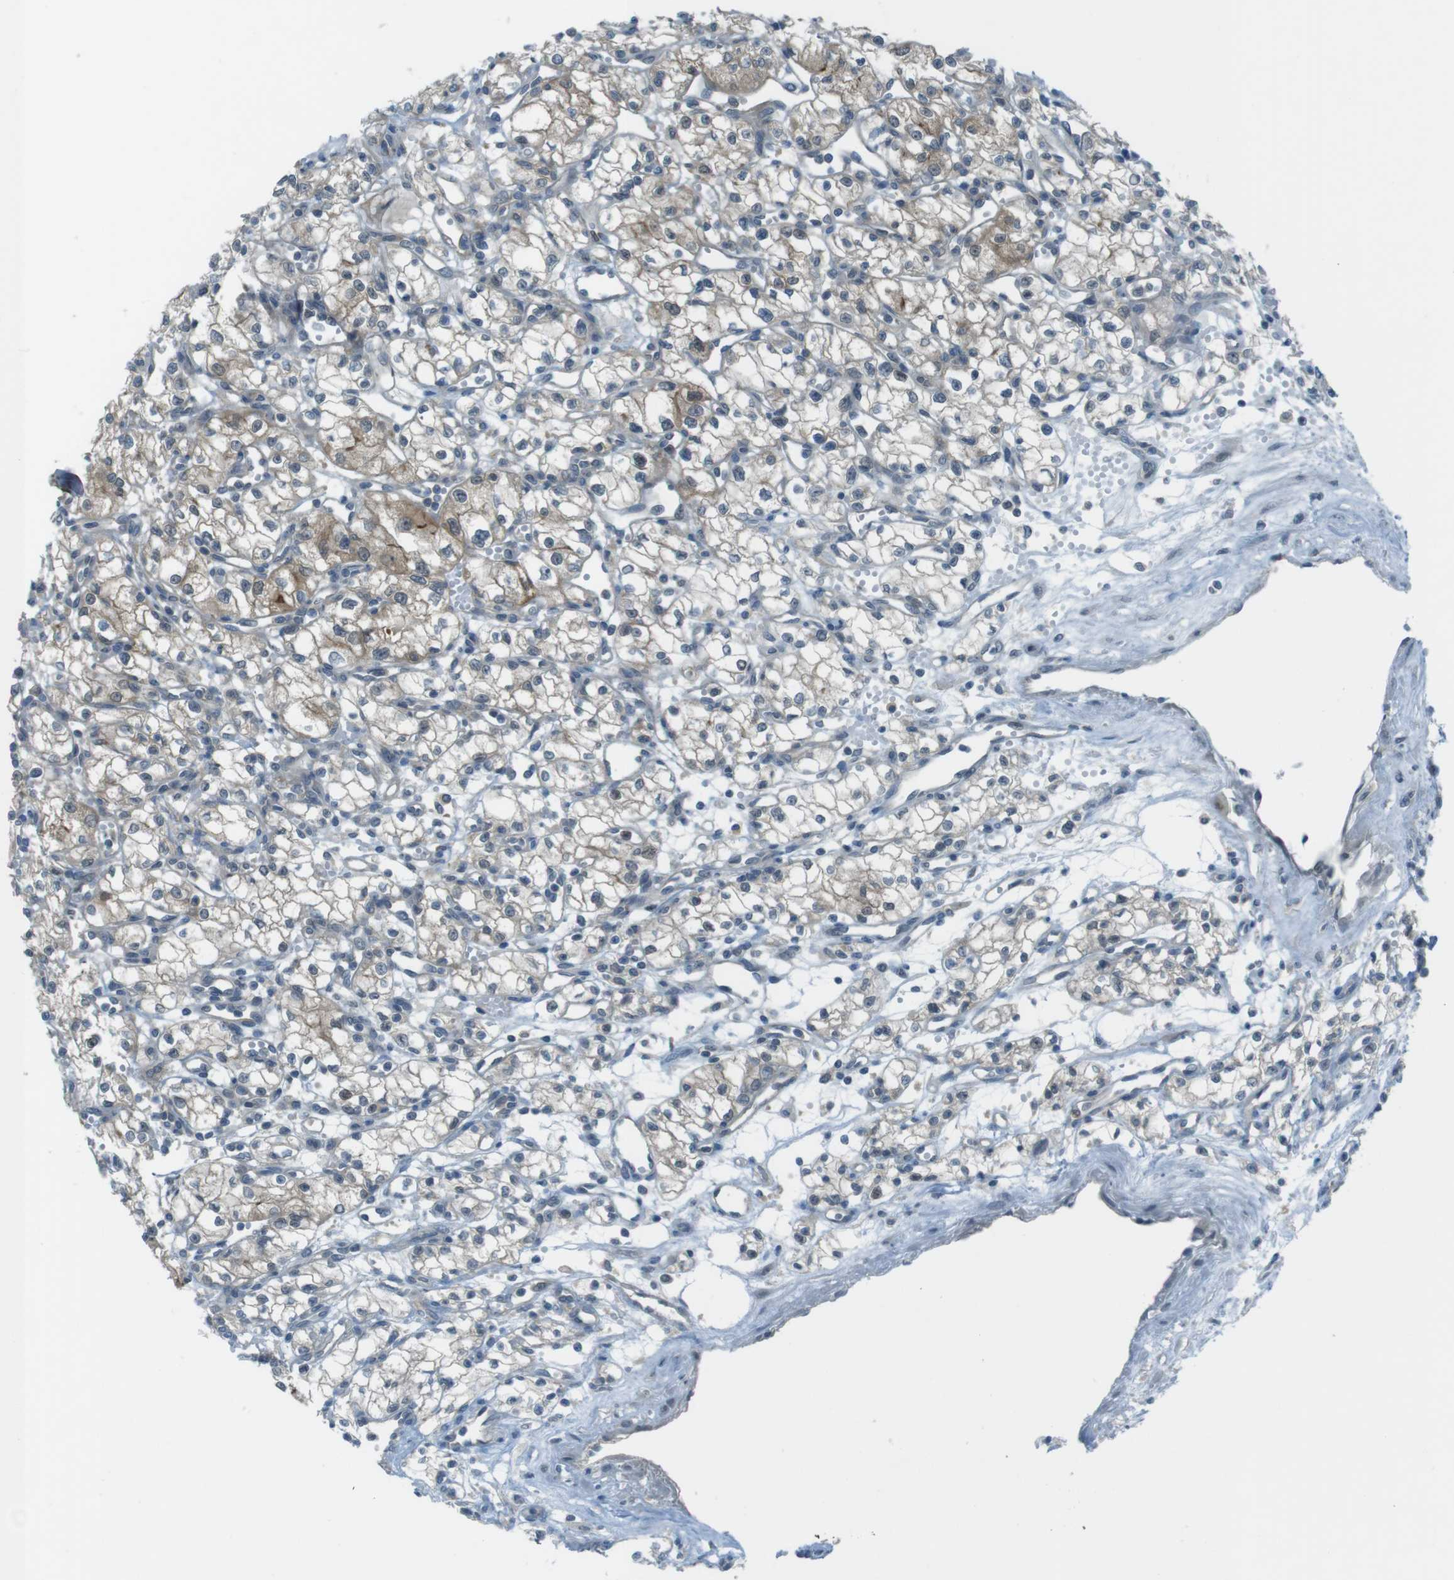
{"staining": {"intensity": "moderate", "quantity": "25%-75%", "location": "cytoplasmic/membranous"}, "tissue": "renal cancer", "cell_type": "Tumor cells", "image_type": "cancer", "snomed": [{"axis": "morphology", "description": "Normal tissue, NOS"}, {"axis": "morphology", "description": "Adenocarcinoma, NOS"}, {"axis": "topography", "description": "Kidney"}], "caption": "Protein expression analysis of human renal cancer reveals moderate cytoplasmic/membranous expression in about 25%-75% of tumor cells. The staining was performed using DAB to visualize the protein expression in brown, while the nuclei were stained in blue with hematoxylin (Magnification: 20x).", "gene": "ZDHHC20", "patient": {"sex": "male", "age": 59}}